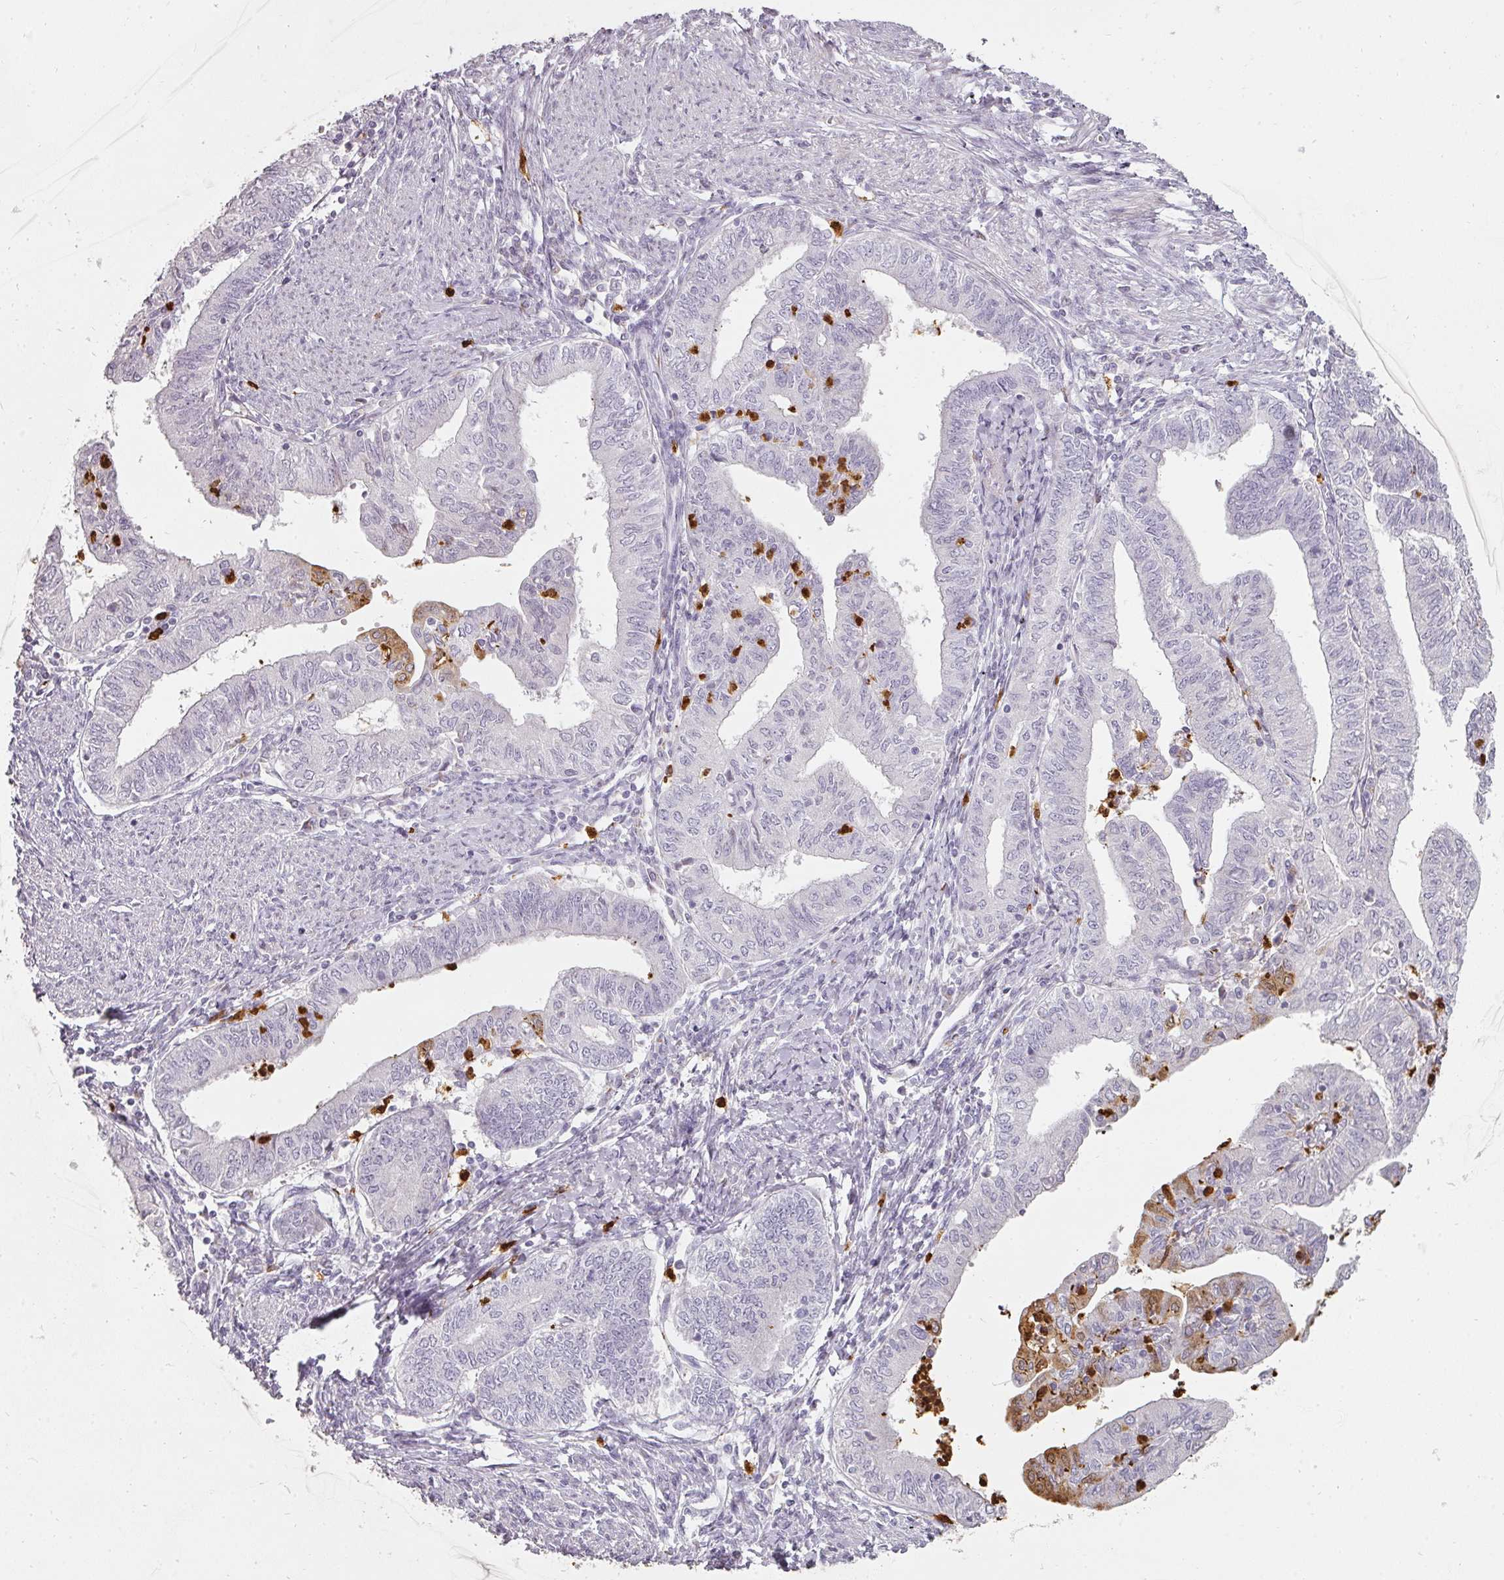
{"staining": {"intensity": "moderate", "quantity": "<25%", "location": "cytoplasmic/membranous"}, "tissue": "endometrial cancer", "cell_type": "Tumor cells", "image_type": "cancer", "snomed": [{"axis": "morphology", "description": "Adenocarcinoma, NOS"}, {"axis": "topography", "description": "Endometrium"}], "caption": "IHC (DAB) staining of adenocarcinoma (endometrial) exhibits moderate cytoplasmic/membranous protein staining in about <25% of tumor cells.", "gene": "BIK", "patient": {"sex": "female", "age": 66}}